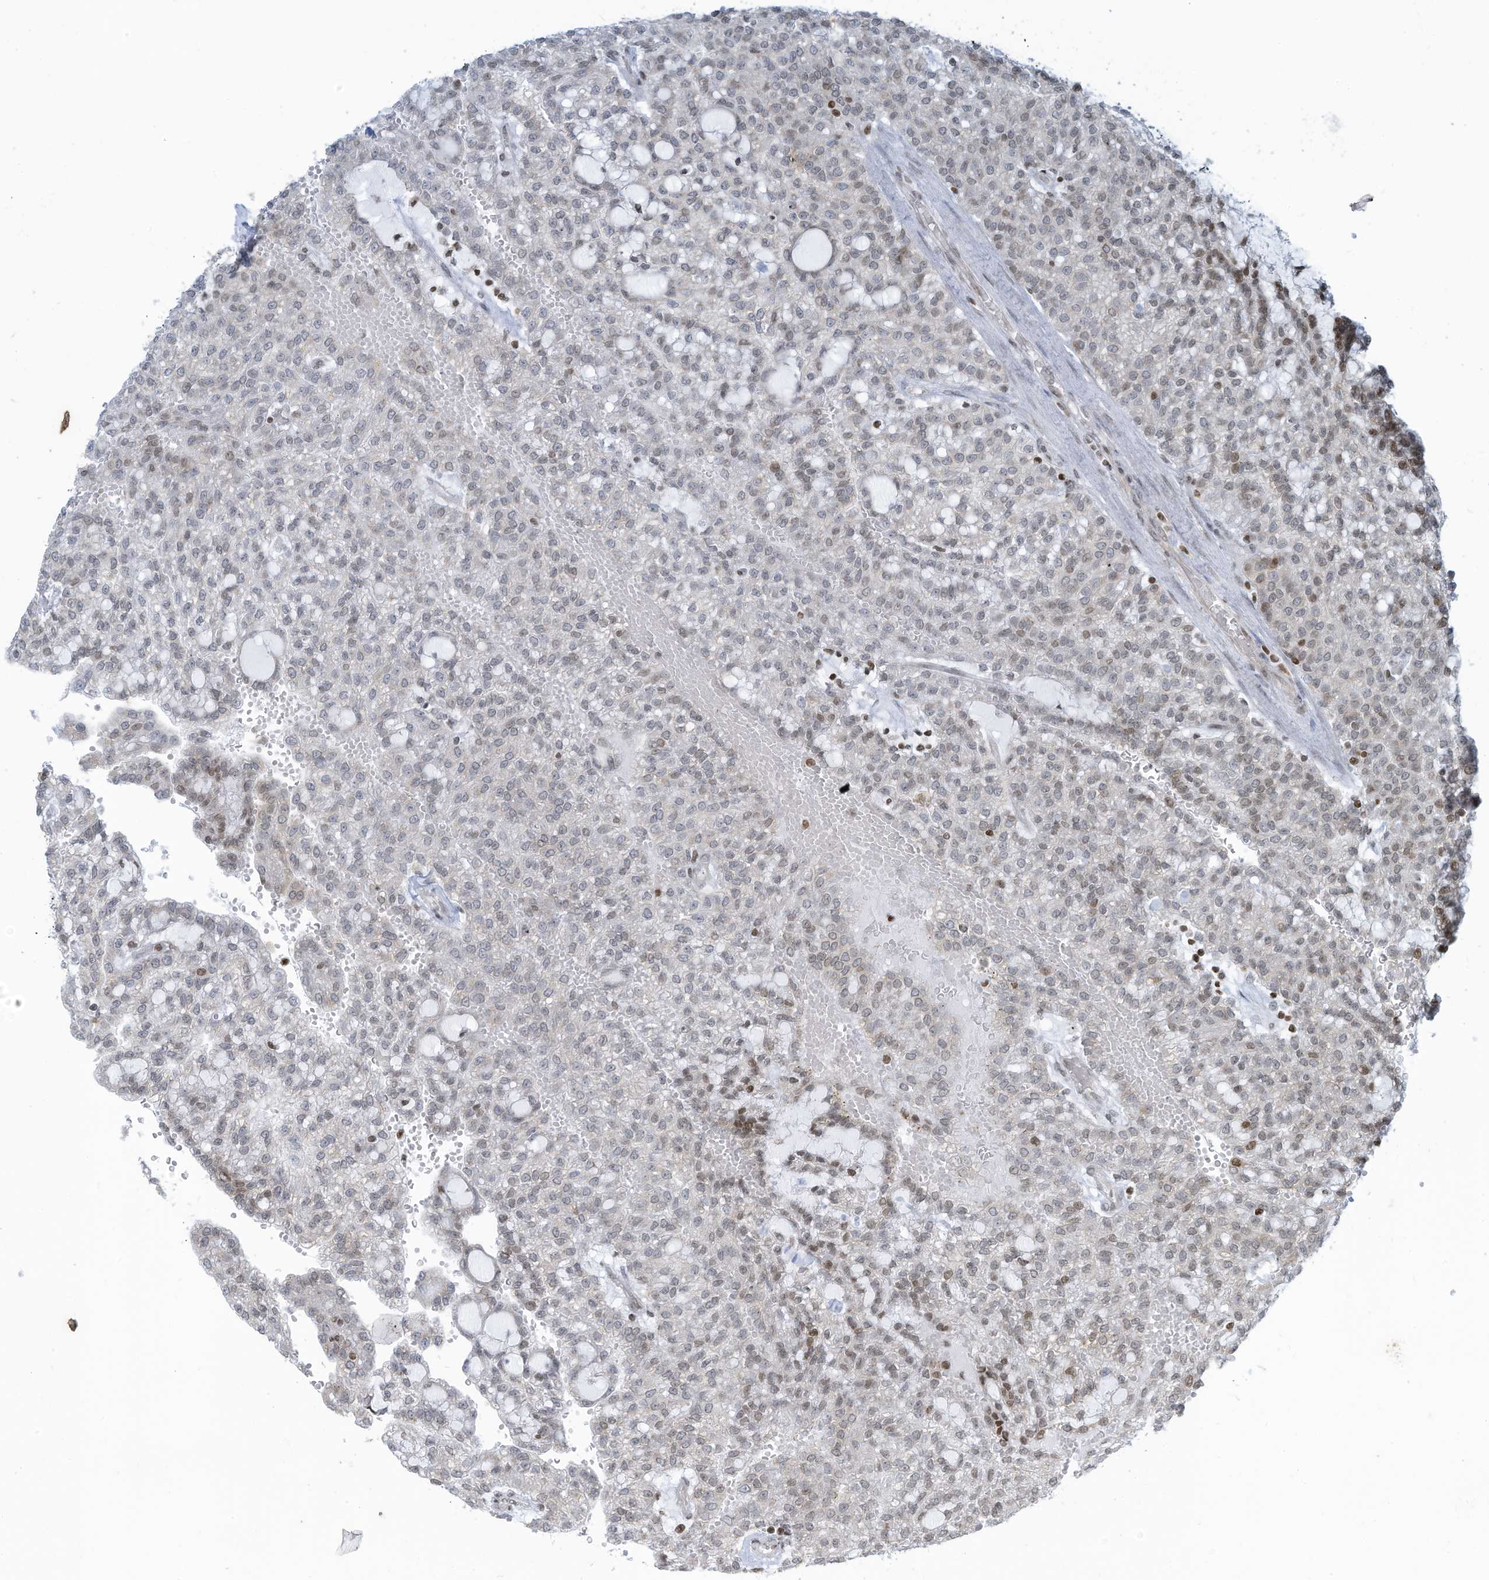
{"staining": {"intensity": "moderate", "quantity": "<25%", "location": "nuclear"}, "tissue": "renal cancer", "cell_type": "Tumor cells", "image_type": "cancer", "snomed": [{"axis": "morphology", "description": "Adenocarcinoma, NOS"}, {"axis": "topography", "description": "Kidney"}], "caption": "Moderate nuclear staining for a protein is identified in approximately <25% of tumor cells of renal cancer (adenocarcinoma) using immunohistochemistry.", "gene": "ADI1", "patient": {"sex": "male", "age": 63}}